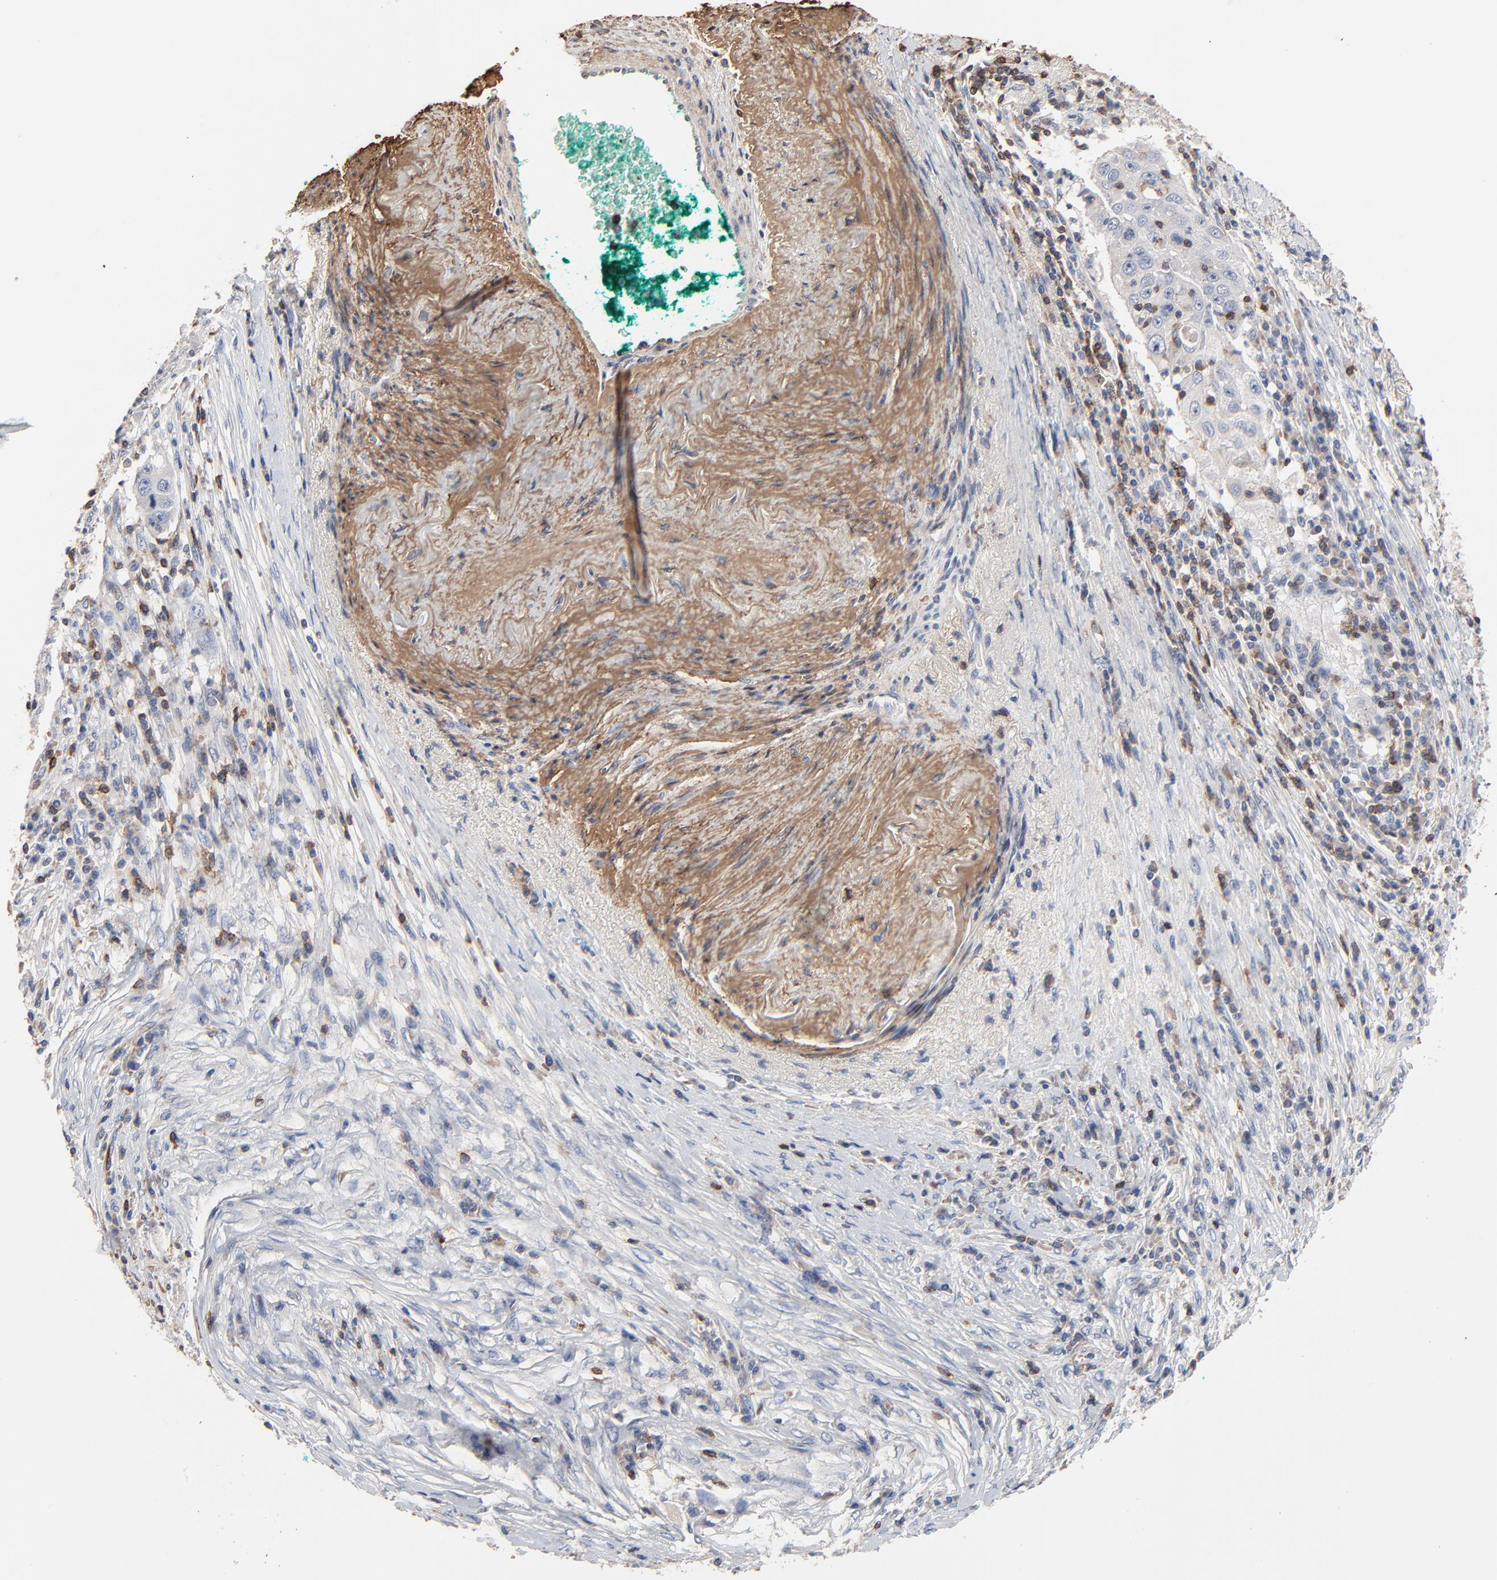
{"staining": {"intensity": "negative", "quantity": "none", "location": "none"}, "tissue": "lung cancer", "cell_type": "Tumor cells", "image_type": "cancer", "snomed": [{"axis": "morphology", "description": "Squamous cell carcinoma, NOS"}, {"axis": "topography", "description": "Lung"}], "caption": "Lung squamous cell carcinoma stained for a protein using immunohistochemistry (IHC) reveals no expression tumor cells.", "gene": "SKAP1", "patient": {"sex": "male", "age": 64}}